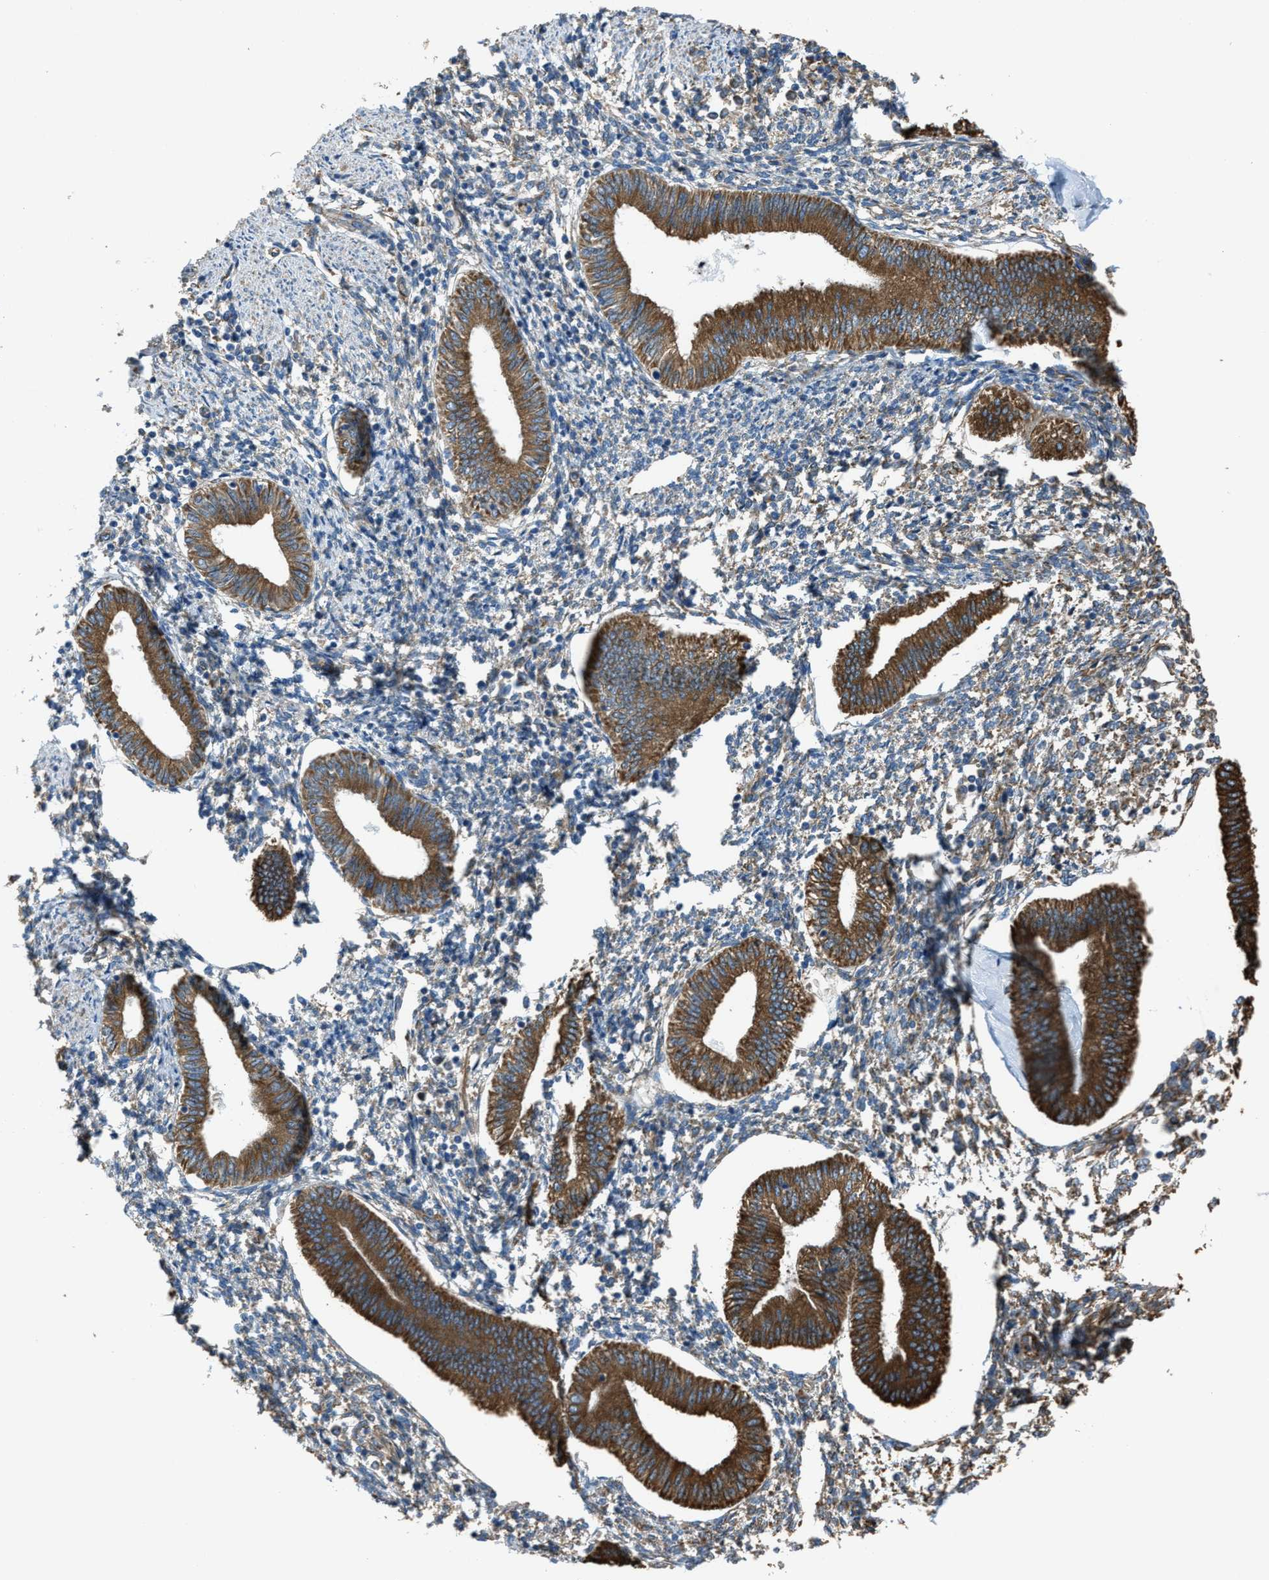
{"staining": {"intensity": "moderate", "quantity": "25%-75%", "location": "cytoplasmic/membranous"}, "tissue": "endometrium", "cell_type": "Cells in endometrial stroma", "image_type": "normal", "snomed": [{"axis": "morphology", "description": "Normal tissue, NOS"}, {"axis": "topography", "description": "Endometrium"}], "caption": "Immunohistochemistry (IHC) staining of normal endometrium, which displays medium levels of moderate cytoplasmic/membranous expression in approximately 25%-75% of cells in endometrial stroma indicating moderate cytoplasmic/membranous protein staining. The staining was performed using DAB (3,3'-diaminobenzidine) (brown) for protein detection and nuclei were counterstained in hematoxylin (blue).", "gene": "TRPC1", "patient": {"sex": "female", "age": 50}}